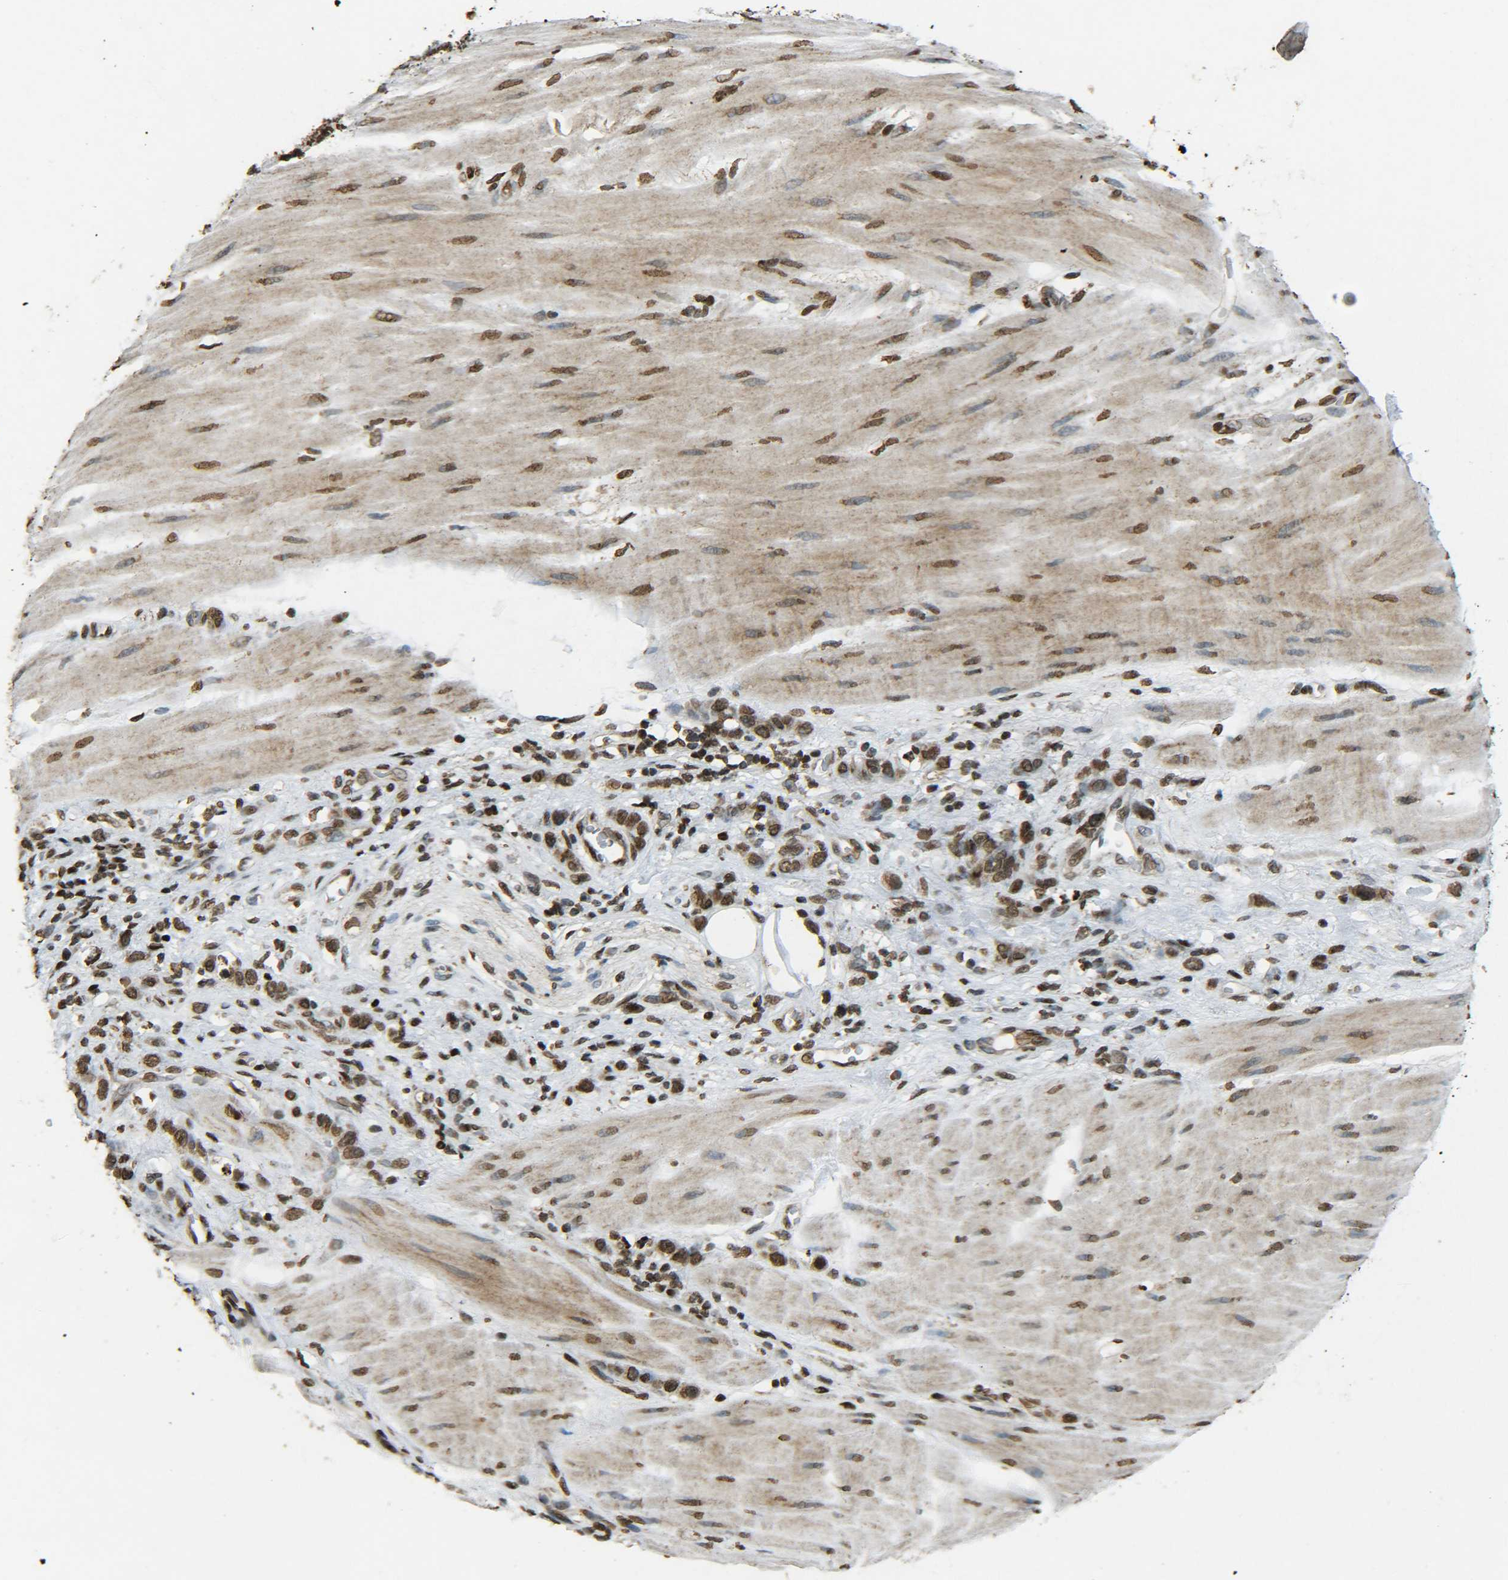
{"staining": {"intensity": "moderate", "quantity": ">75%", "location": "nuclear"}, "tissue": "stomach cancer", "cell_type": "Tumor cells", "image_type": "cancer", "snomed": [{"axis": "morphology", "description": "Adenocarcinoma, NOS"}, {"axis": "topography", "description": "Stomach"}], "caption": "The immunohistochemical stain shows moderate nuclear expression in tumor cells of adenocarcinoma (stomach) tissue. (Stains: DAB (3,3'-diaminobenzidine) in brown, nuclei in blue, Microscopy: brightfield microscopy at high magnification).", "gene": "NEUROG2", "patient": {"sex": "male", "age": 82}}